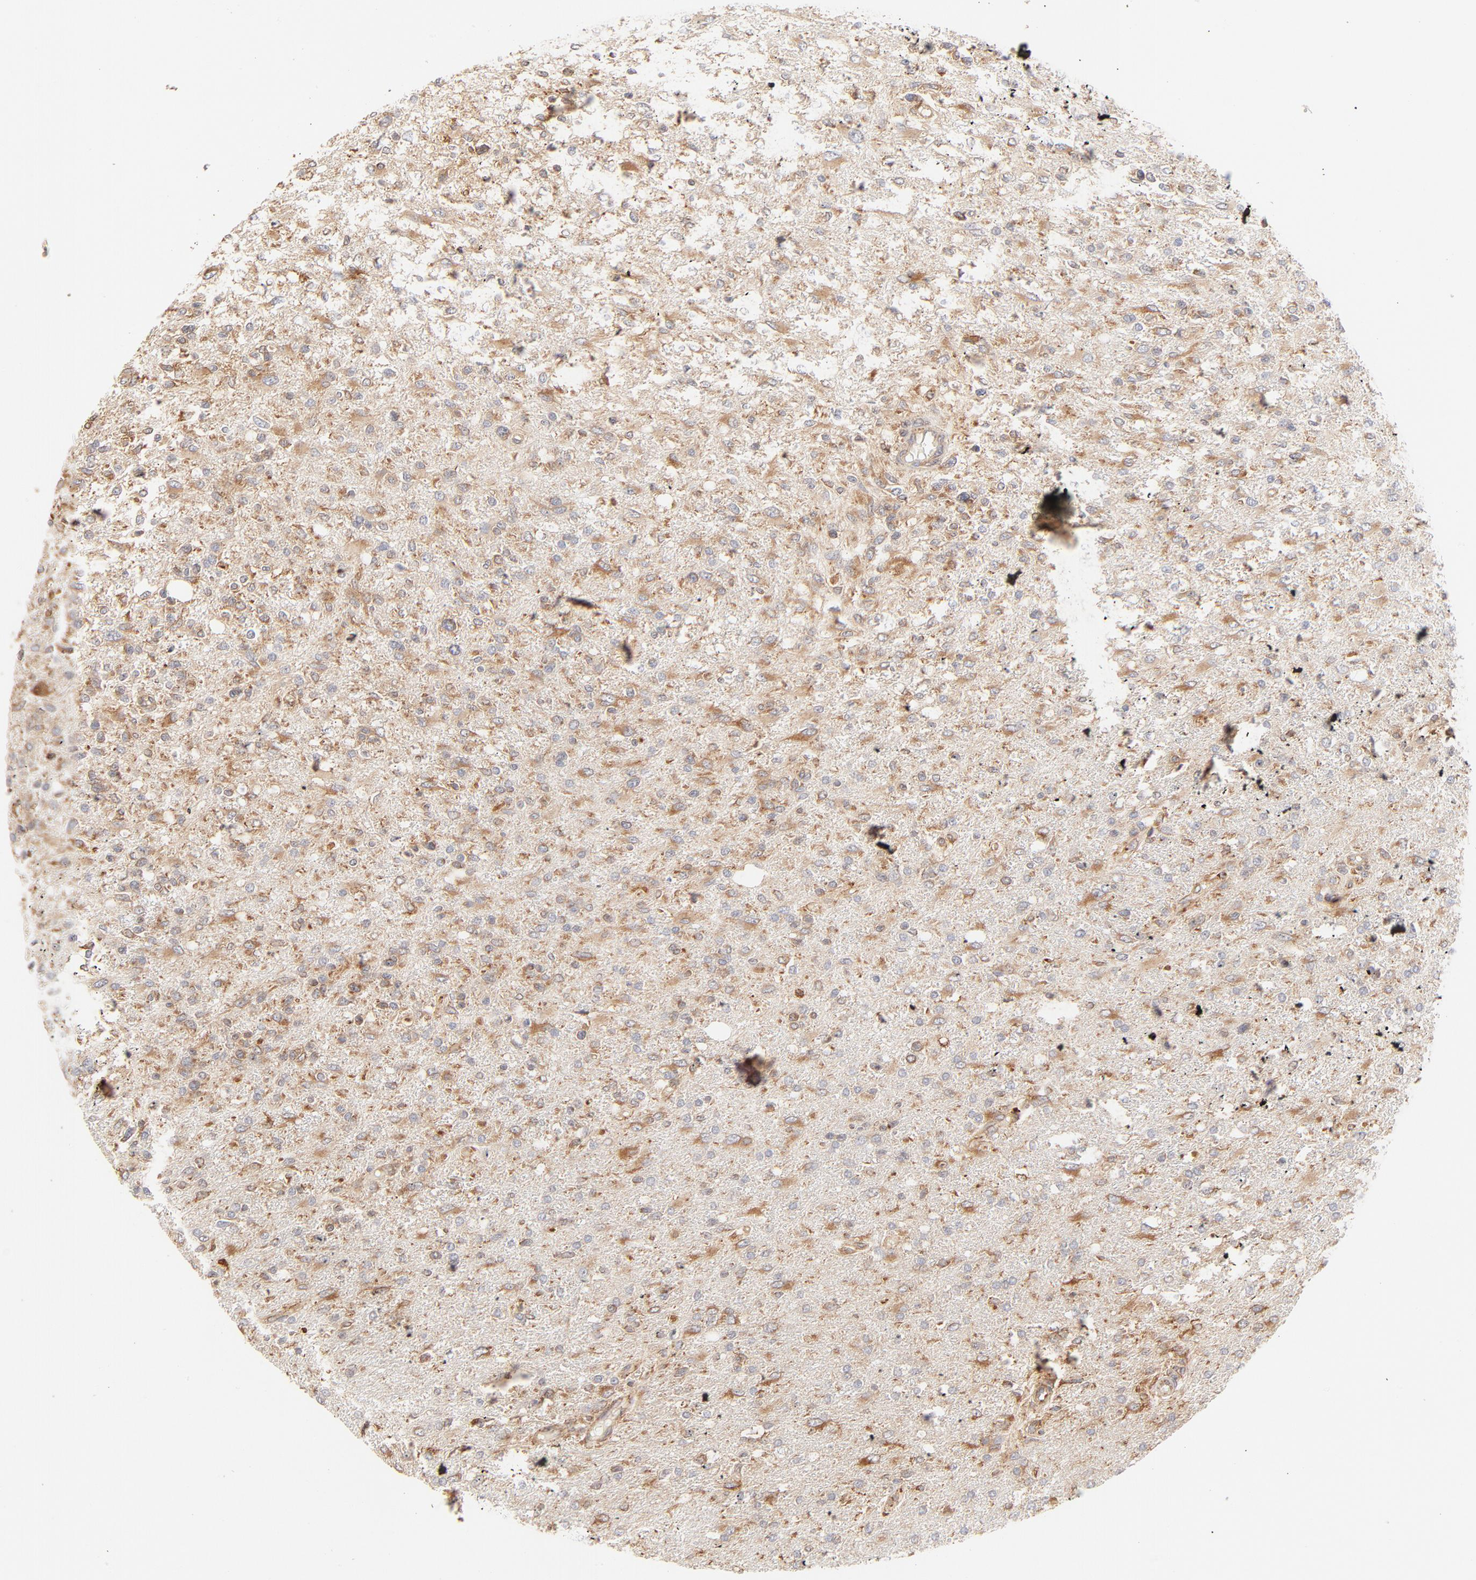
{"staining": {"intensity": "moderate", "quantity": ">75%", "location": "cytoplasmic/membranous"}, "tissue": "glioma", "cell_type": "Tumor cells", "image_type": "cancer", "snomed": [{"axis": "morphology", "description": "Glioma, malignant, High grade"}, {"axis": "topography", "description": "Cerebral cortex"}], "caption": "Human glioma stained with a brown dye demonstrates moderate cytoplasmic/membranous positive expression in approximately >75% of tumor cells.", "gene": "PARP12", "patient": {"sex": "male", "age": 76}}